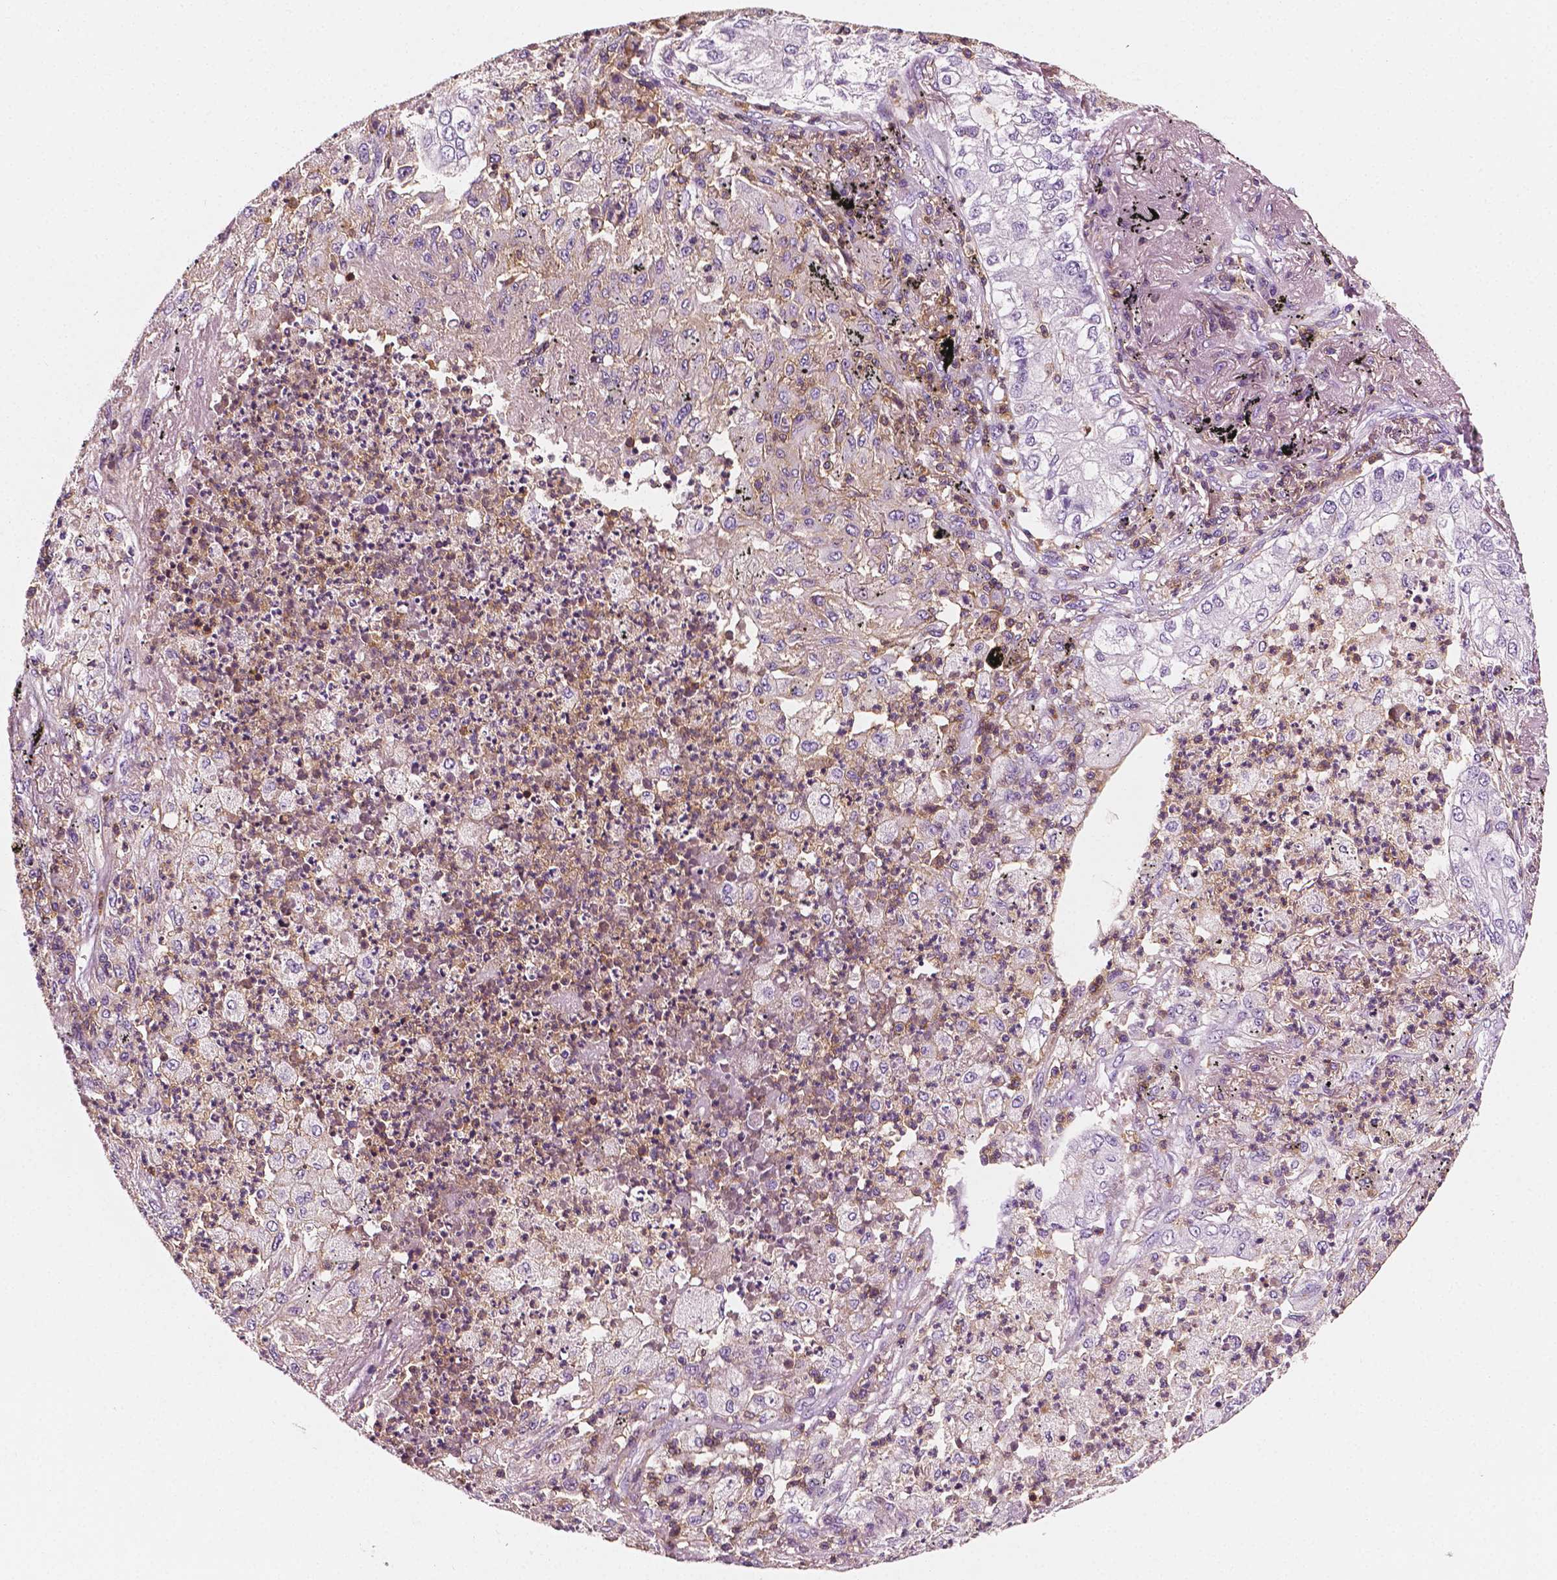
{"staining": {"intensity": "negative", "quantity": "none", "location": "none"}, "tissue": "lung cancer", "cell_type": "Tumor cells", "image_type": "cancer", "snomed": [{"axis": "morphology", "description": "Adenocarcinoma, NOS"}, {"axis": "topography", "description": "Lung"}], "caption": "This is an immunohistochemistry micrograph of lung adenocarcinoma. There is no positivity in tumor cells.", "gene": "PTPRC", "patient": {"sex": "female", "age": 73}}